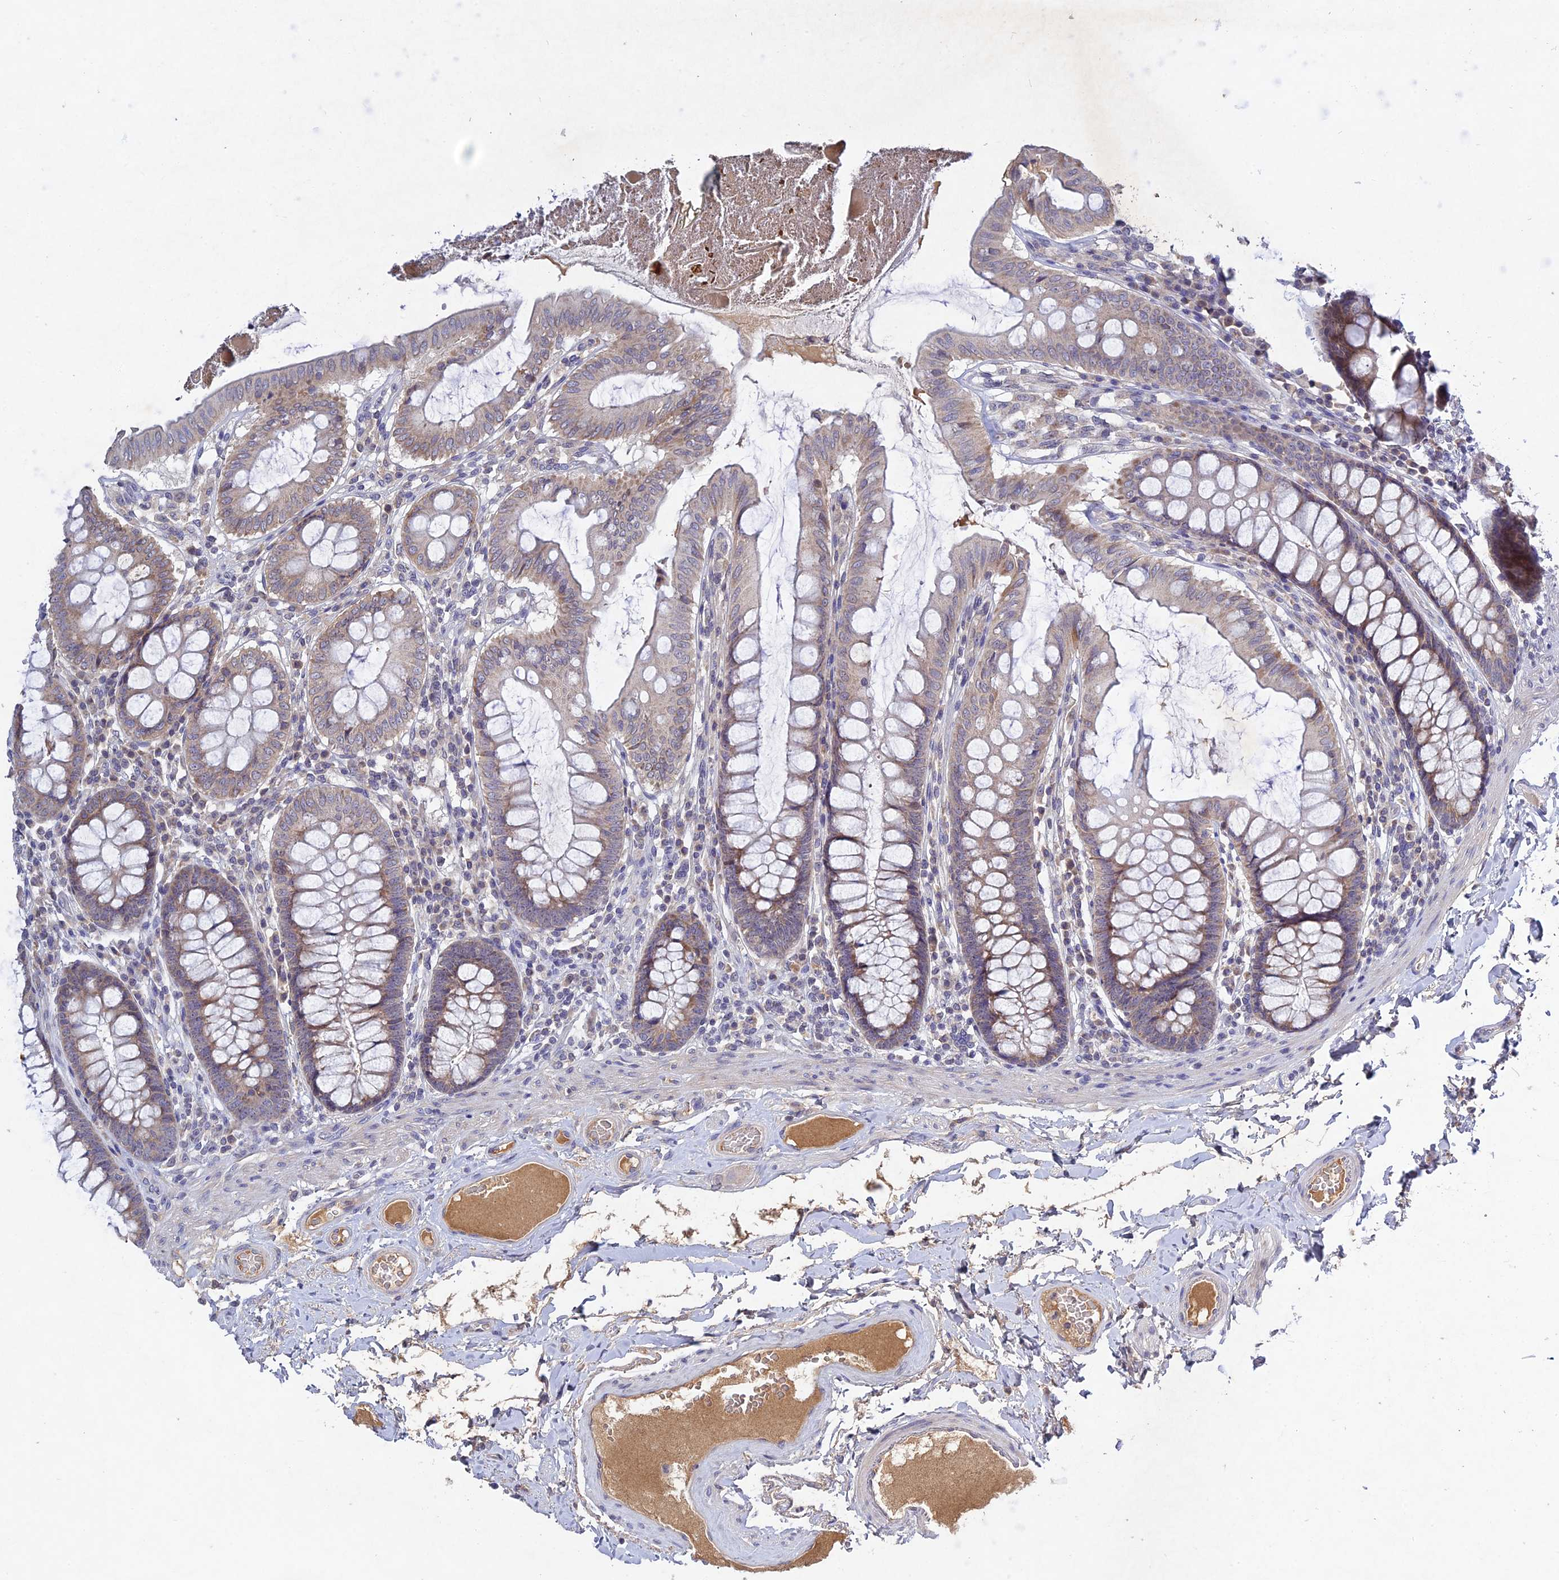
{"staining": {"intensity": "weak", "quantity": "25%-75%", "location": "cytoplasmic/membranous"}, "tissue": "colon", "cell_type": "Endothelial cells", "image_type": "normal", "snomed": [{"axis": "morphology", "description": "Normal tissue, NOS"}, {"axis": "topography", "description": "Colon"}], "caption": "Immunohistochemical staining of unremarkable colon exhibits weak cytoplasmic/membranous protein staining in about 25%-75% of endothelial cells.", "gene": "CHST5", "patient": {"sex": "male", "age": 84}}